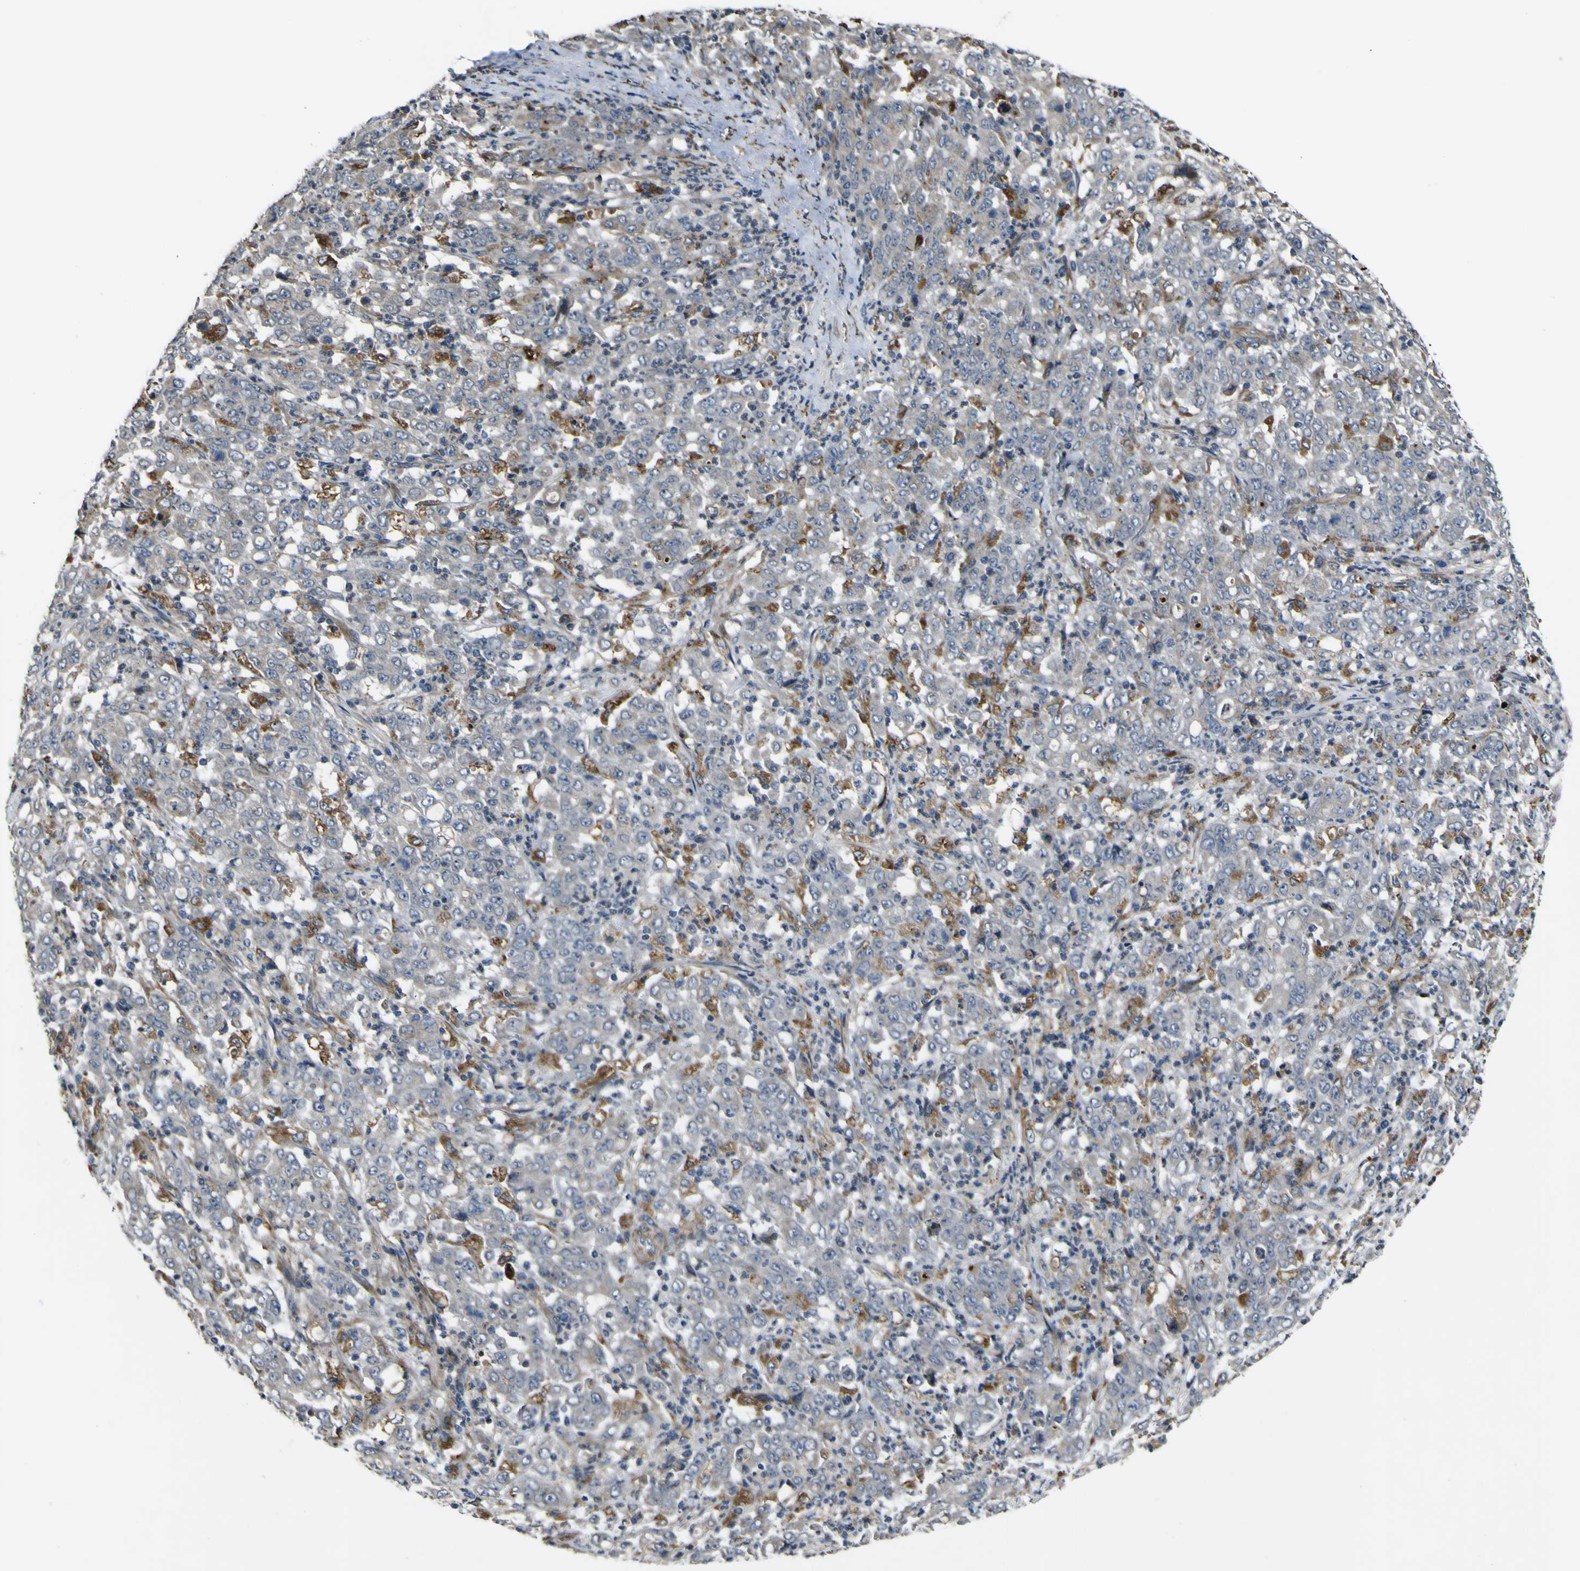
{"staining": {"intensity": "negative", "quantity": "none", "location": "none"}, "tissue": "stomach cancer", "cell_type": "Tumor cells", "image_type": "cancer", "snomed": [{"axis": "morphology", "description": "Adenocarcinoma, NOS"}, {"axis": "topography", "description": "Stomach, lower"}], "caption": "Protein analysis of stomach adenocarcinoma reveals no significant positivity in tumor cells.", "gene": "GPLD1", "patient": {"sex": "female", "age": 71}}